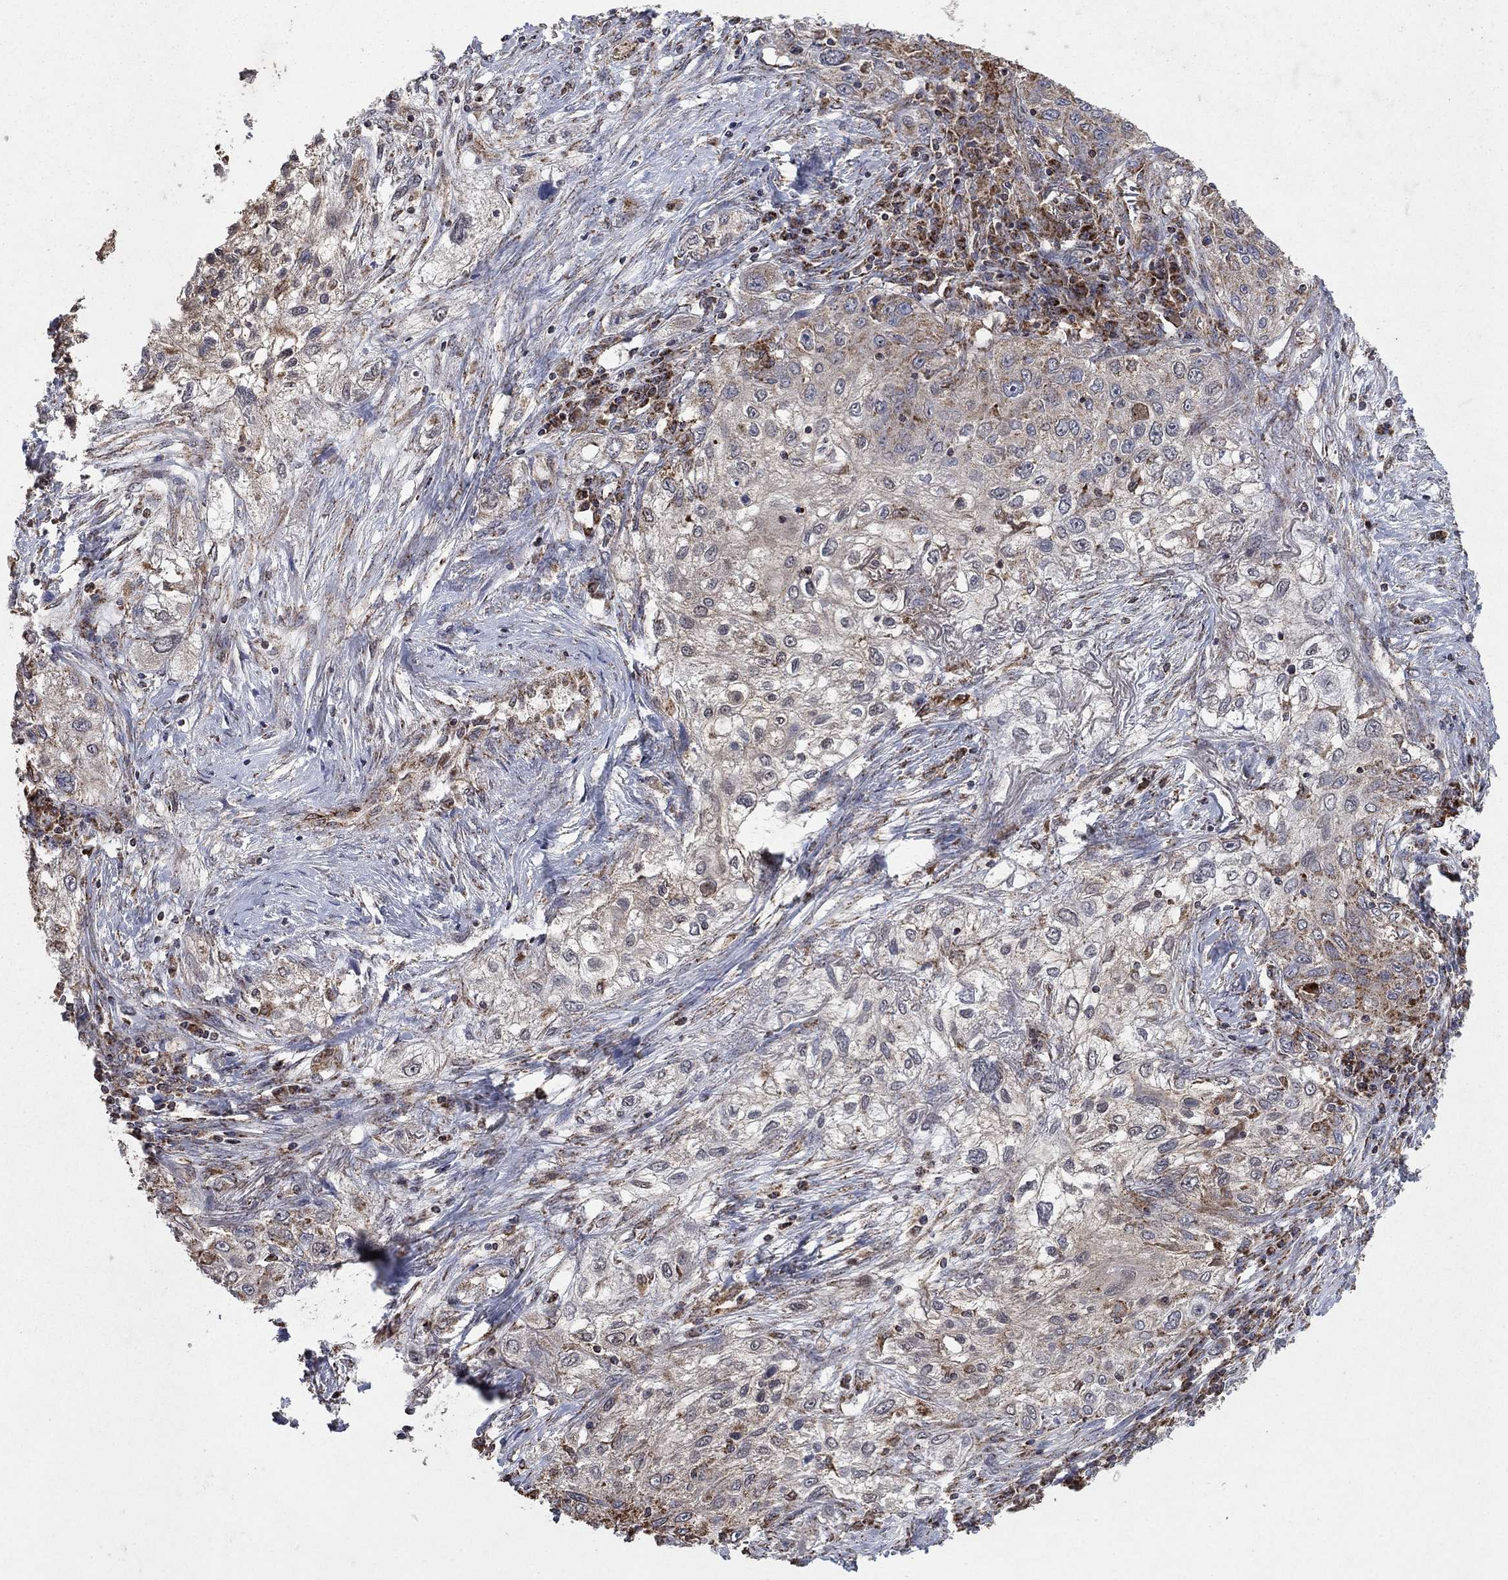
{"staining": {"intensity": "moderate", "quantity": "<25%", "location": "cytoplasmic/membranous"}, "tissue": "lung cancer", "cell_type": "Tumor cells", "image_type": "cancer", "snomed": [{"axis": "morphology", "description": "Squamous cell carcinoma, NOS"}, {"axis": "topography", "description": "Lung"}], "caption": "Lung cancer (squamous cell carcinoma) was stained to show a protein in brown. There is low levels of moderate cytoplasmic/membranous staining in about <25% of tumor cells. Nuclei are stained in blue.", "gene": "DPH1", "patient": {"sex": "female", "age": 69}}